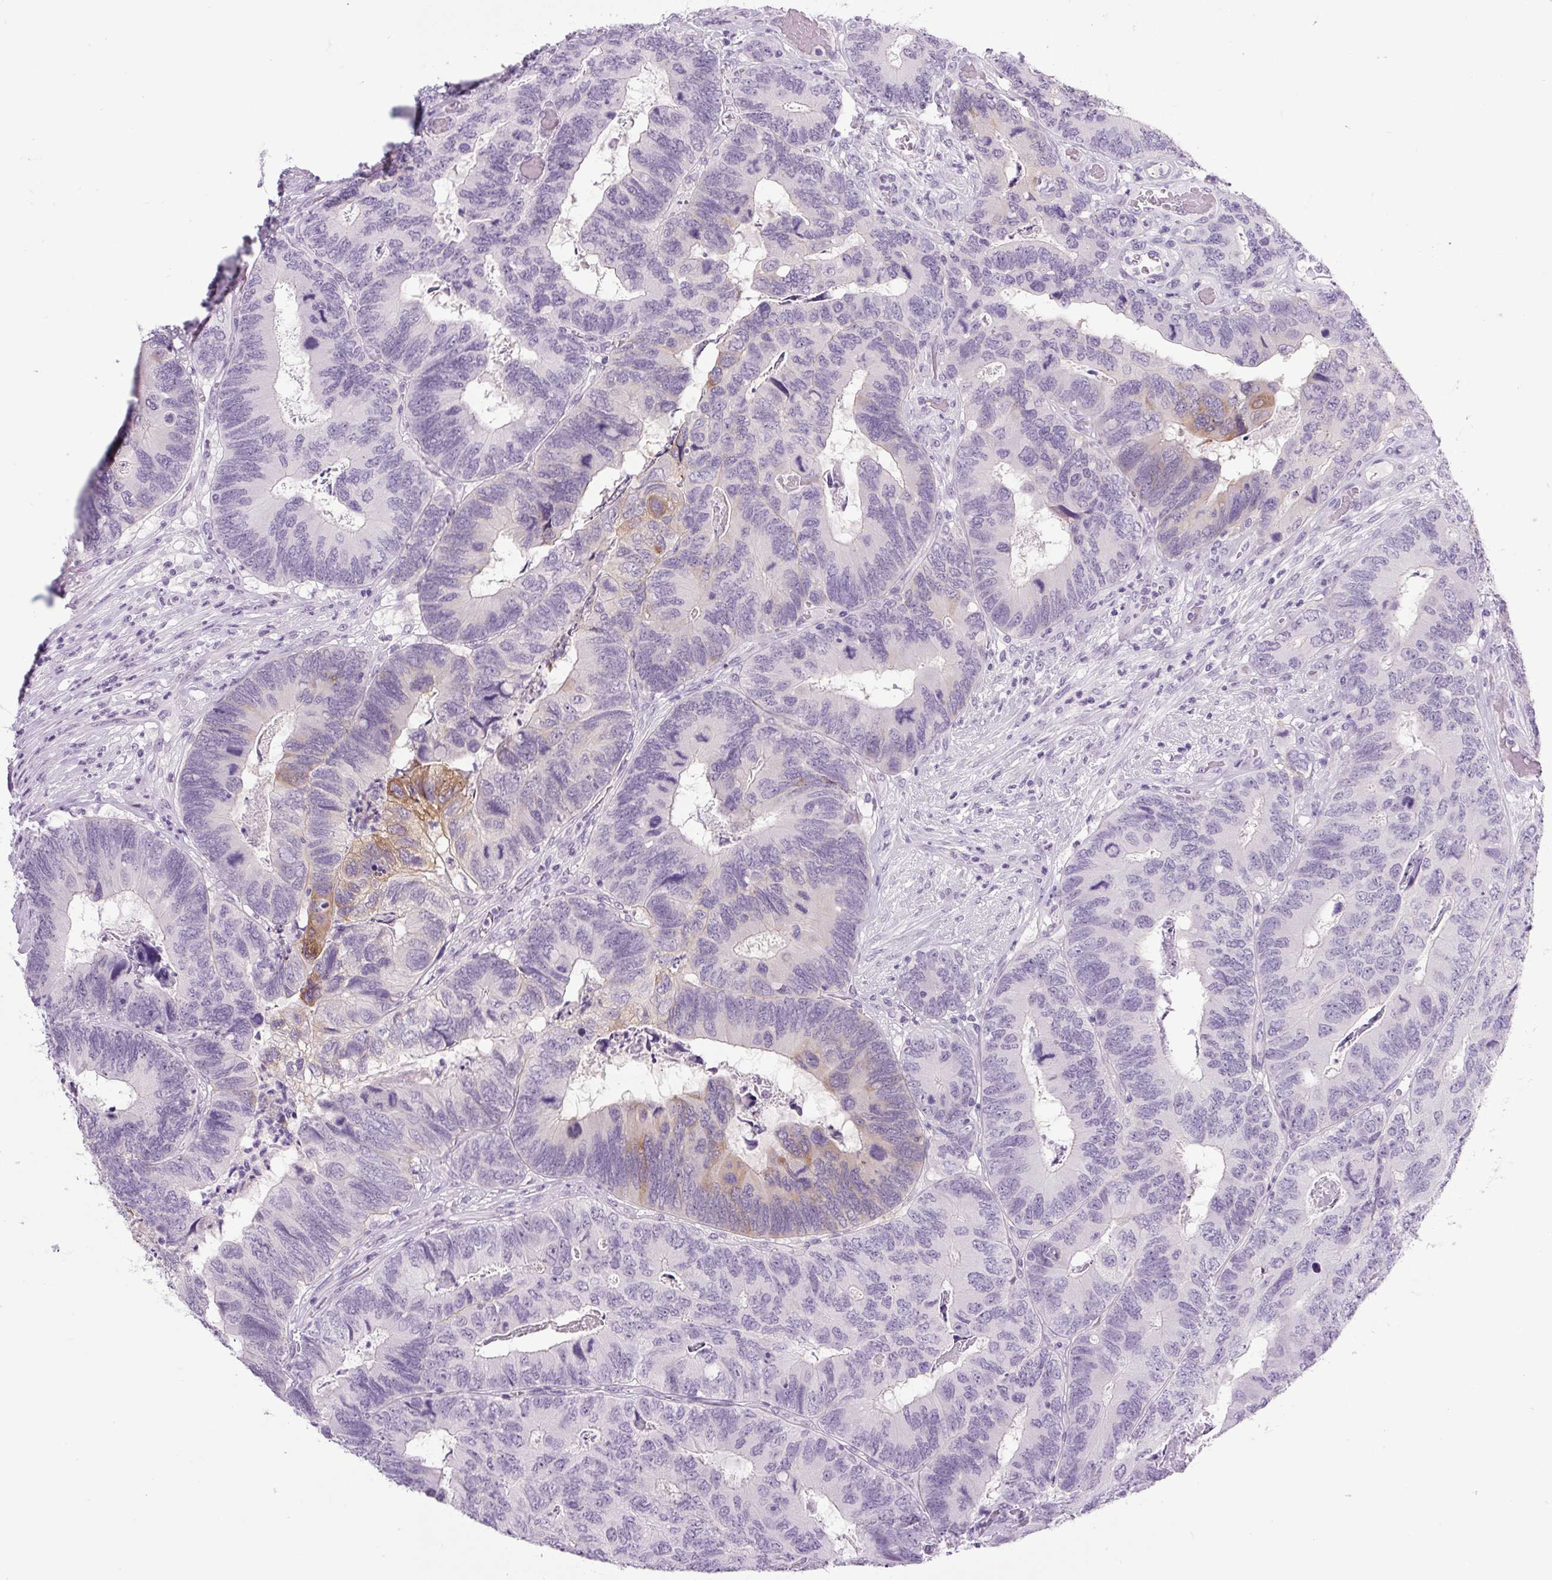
{"staining": {"intensity": "moderate", "quantity": "<25%", "location": "cytoplasmic/membranous"}, "tissue": "colorectal cancer", "cell_type": "Tumor cells", "image_type": "cancer", "snomed": [{"axis": "morphology", "description": "Adenocarcinoma, NOS"}, {"axis": "topography", "description": "Colon"}], "caption": "About <25% of tumor cells in human colorectal adenocarcinoma reveal moderate cytoplasmic/membranous protein positivity as visualized by brown immunohistochemical staining.", "gene": "COL9A2", "patient": {"sex": "female", "age": 67}}